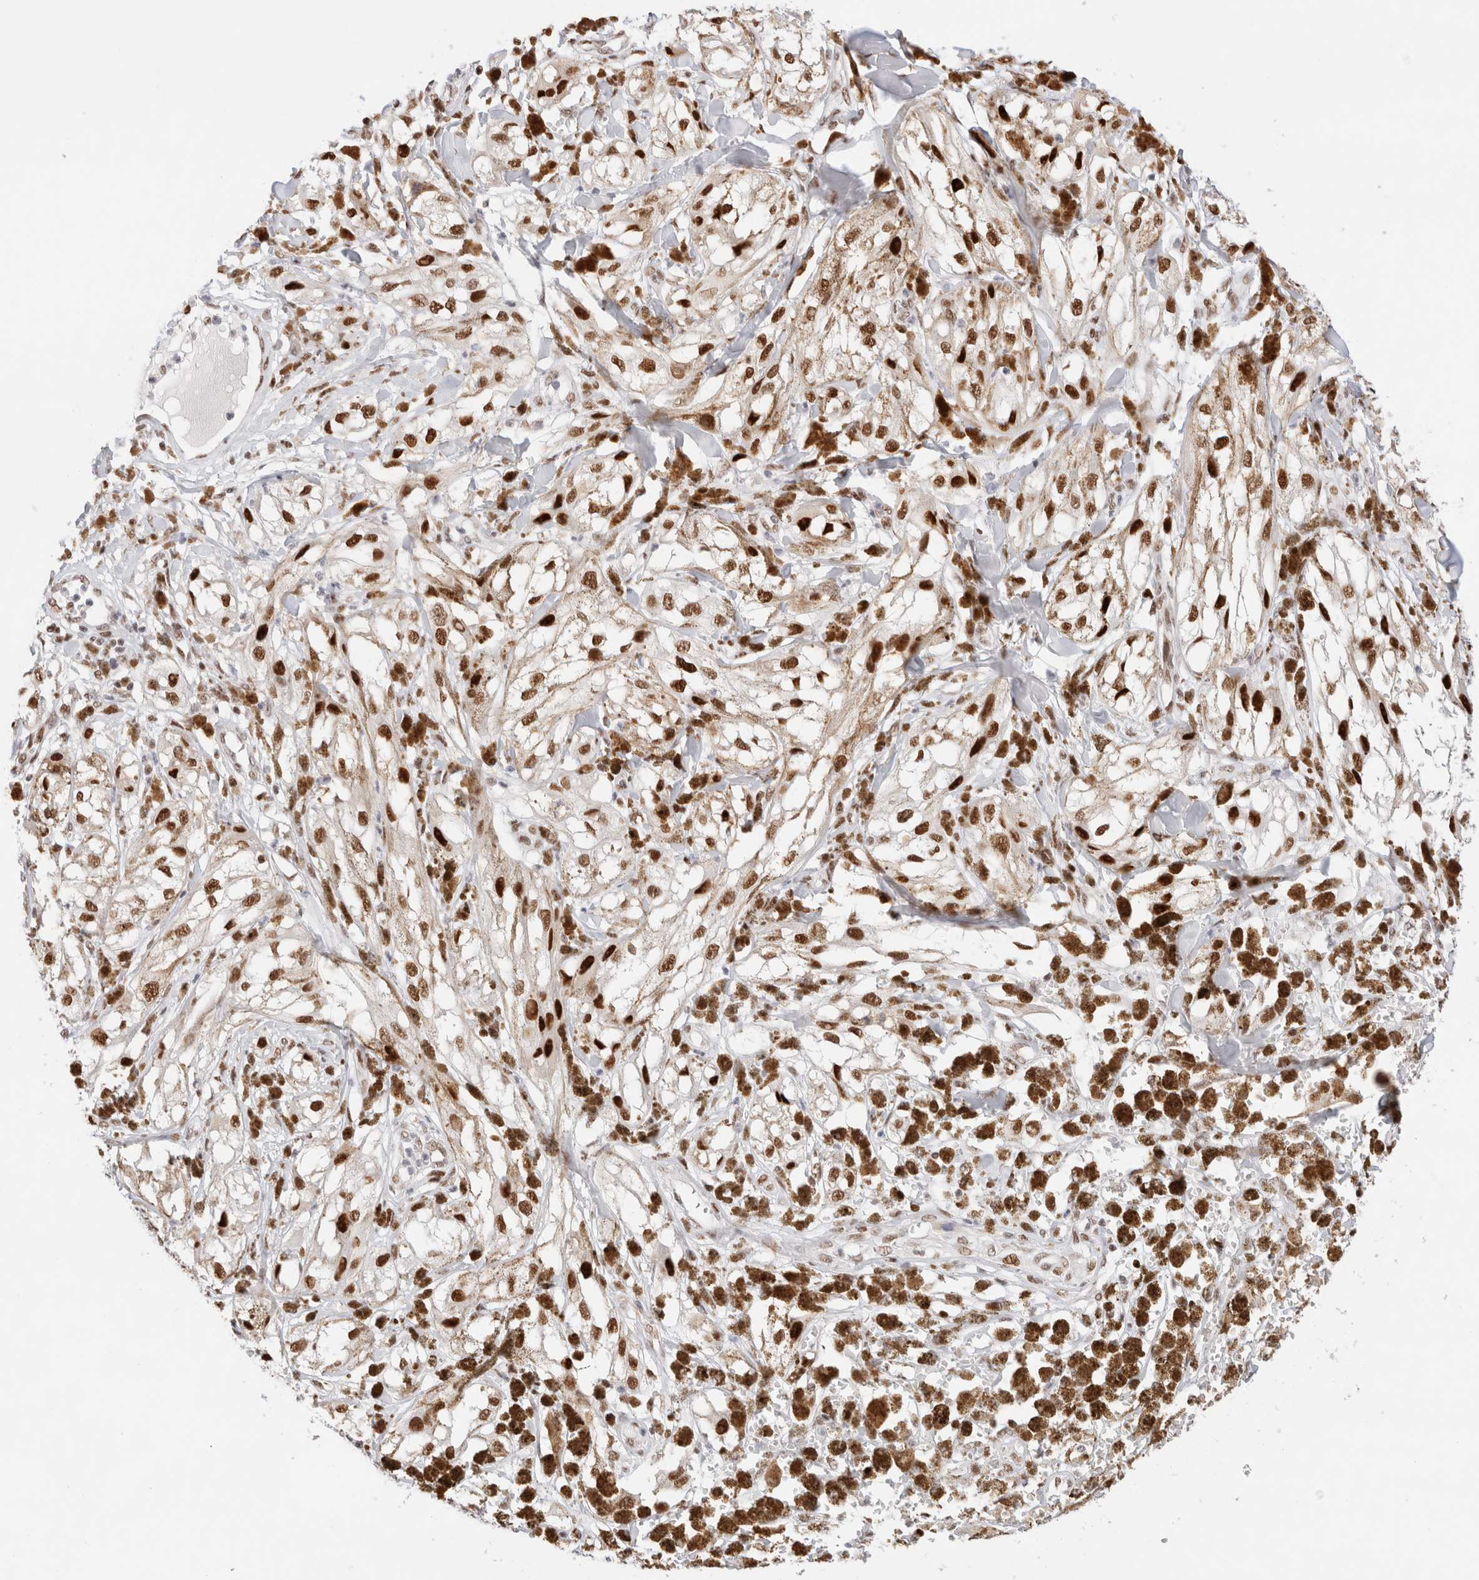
{"staining": {"intensity": "strong", "quantity": ">75%", "location": "nuclear"}, "tissue": "melanoma", "cell_type": "Tumor cells", "image_type": "cancer", "snomed": [{"axis": "morphology", "description": "Malignant melanoma, NOS"}, {"axis": "topography", "description": "Skin"}], "caption": "This histopathology image reveals immunohistochemistry staining of human malignant melanoma, with high strong nuclear staining in approximately >75% of tumor cells.", "gene": "ZNF282", "patient": {"sex": "male", "age": 88}}